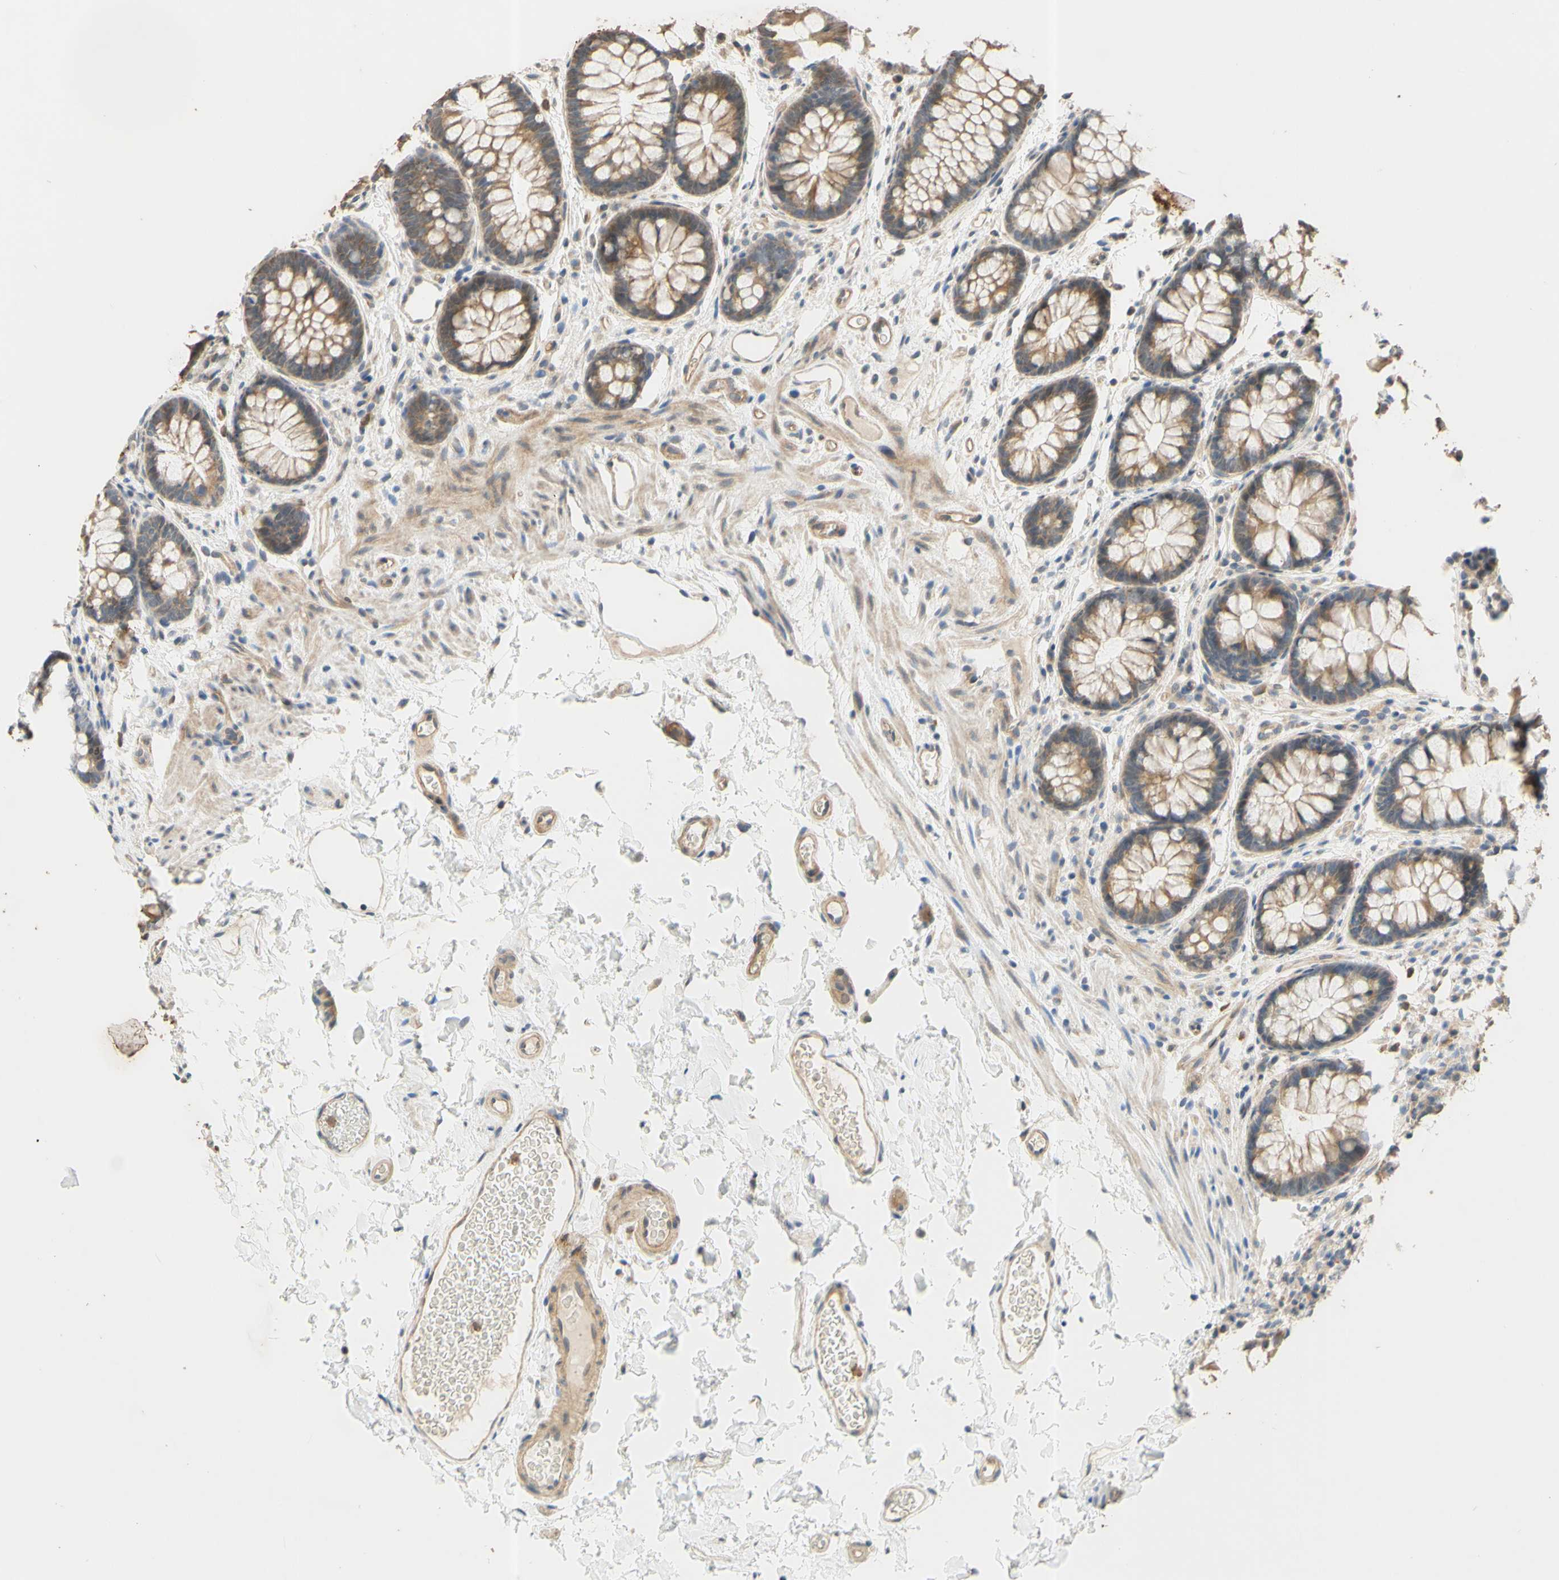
{"staining": {"intensity": "moderate", "quantity": ">75%", "location": "cytoplasmic/membranous"}, "tissue": "colon", "cell_type": "Endothelial cells", "image_type": "normal", "snomed": [{"axis": "morphology", "description": "Normal tissue, NOS"}, {"axis": "topography", "description": "Colon"}], "caption": "Endothelial cells demonstrate moderate cytoplasmic/membranous positivity in about >75% of cells in normal colon. (DAB IHC with brightfield microscopy, high magnification).", "gene": "GATA1", "patient": {"sex": "female", "age": 80}}